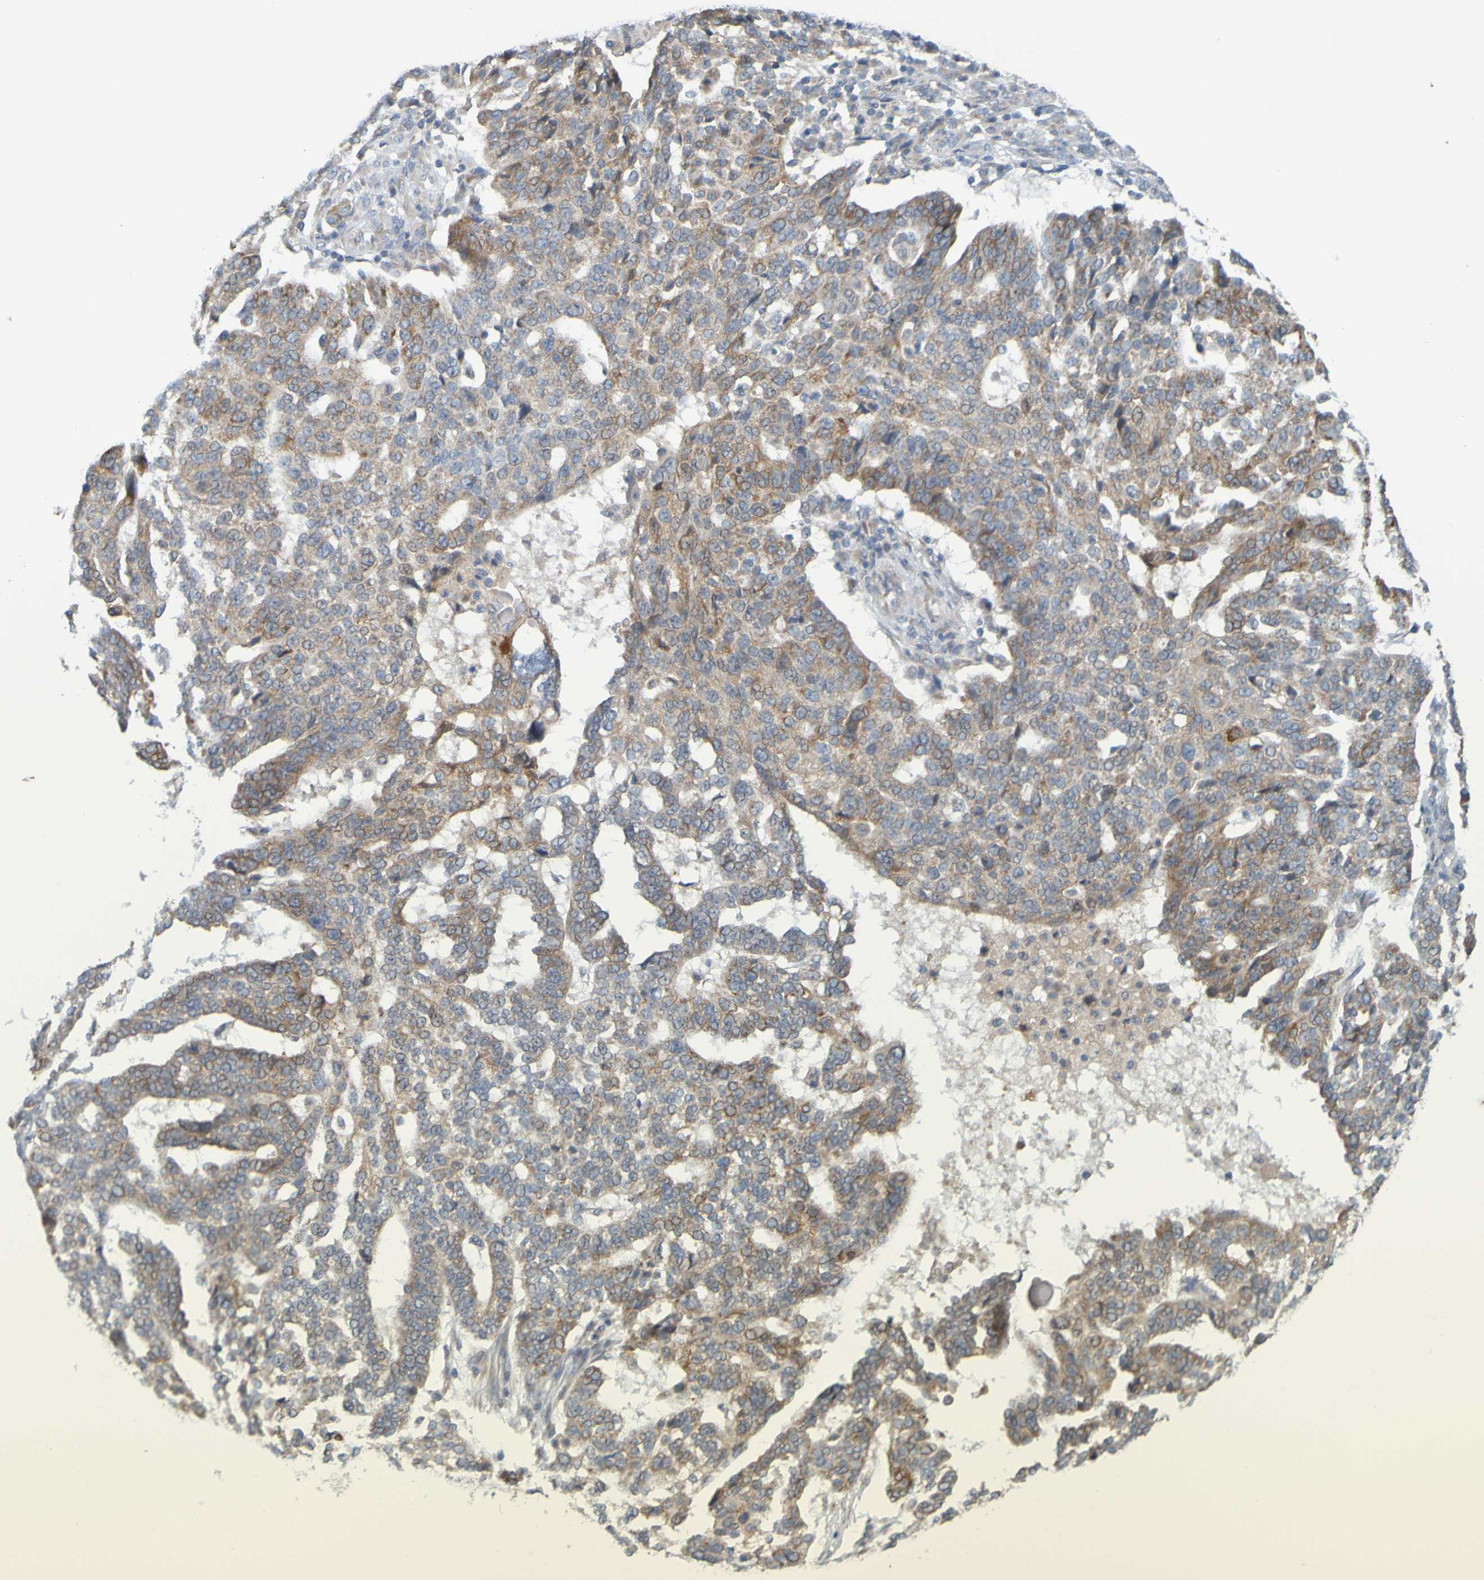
{"staining": {"intensity": "moderate", "quantity": ">75%", "location": "cytoplasmic/membranous"}, "tissue": "ovarian cancer", "cell_type": "Tumor cells", "image_type": "cancer", "snomed": [{"axis": "morphology", "description": "Cystadenocarcinoma, serous, NOS"}, {"axis": "topography", "description": "Ovary"}], "caption": "Immunohistochemical staining of ovarian cancer displays medium levels of moderate cytoplasmic/membranous protein staining in about >75% of tumor cells.", "gene": "MOGS", "patient": {"sex": "female", "age": 59}}